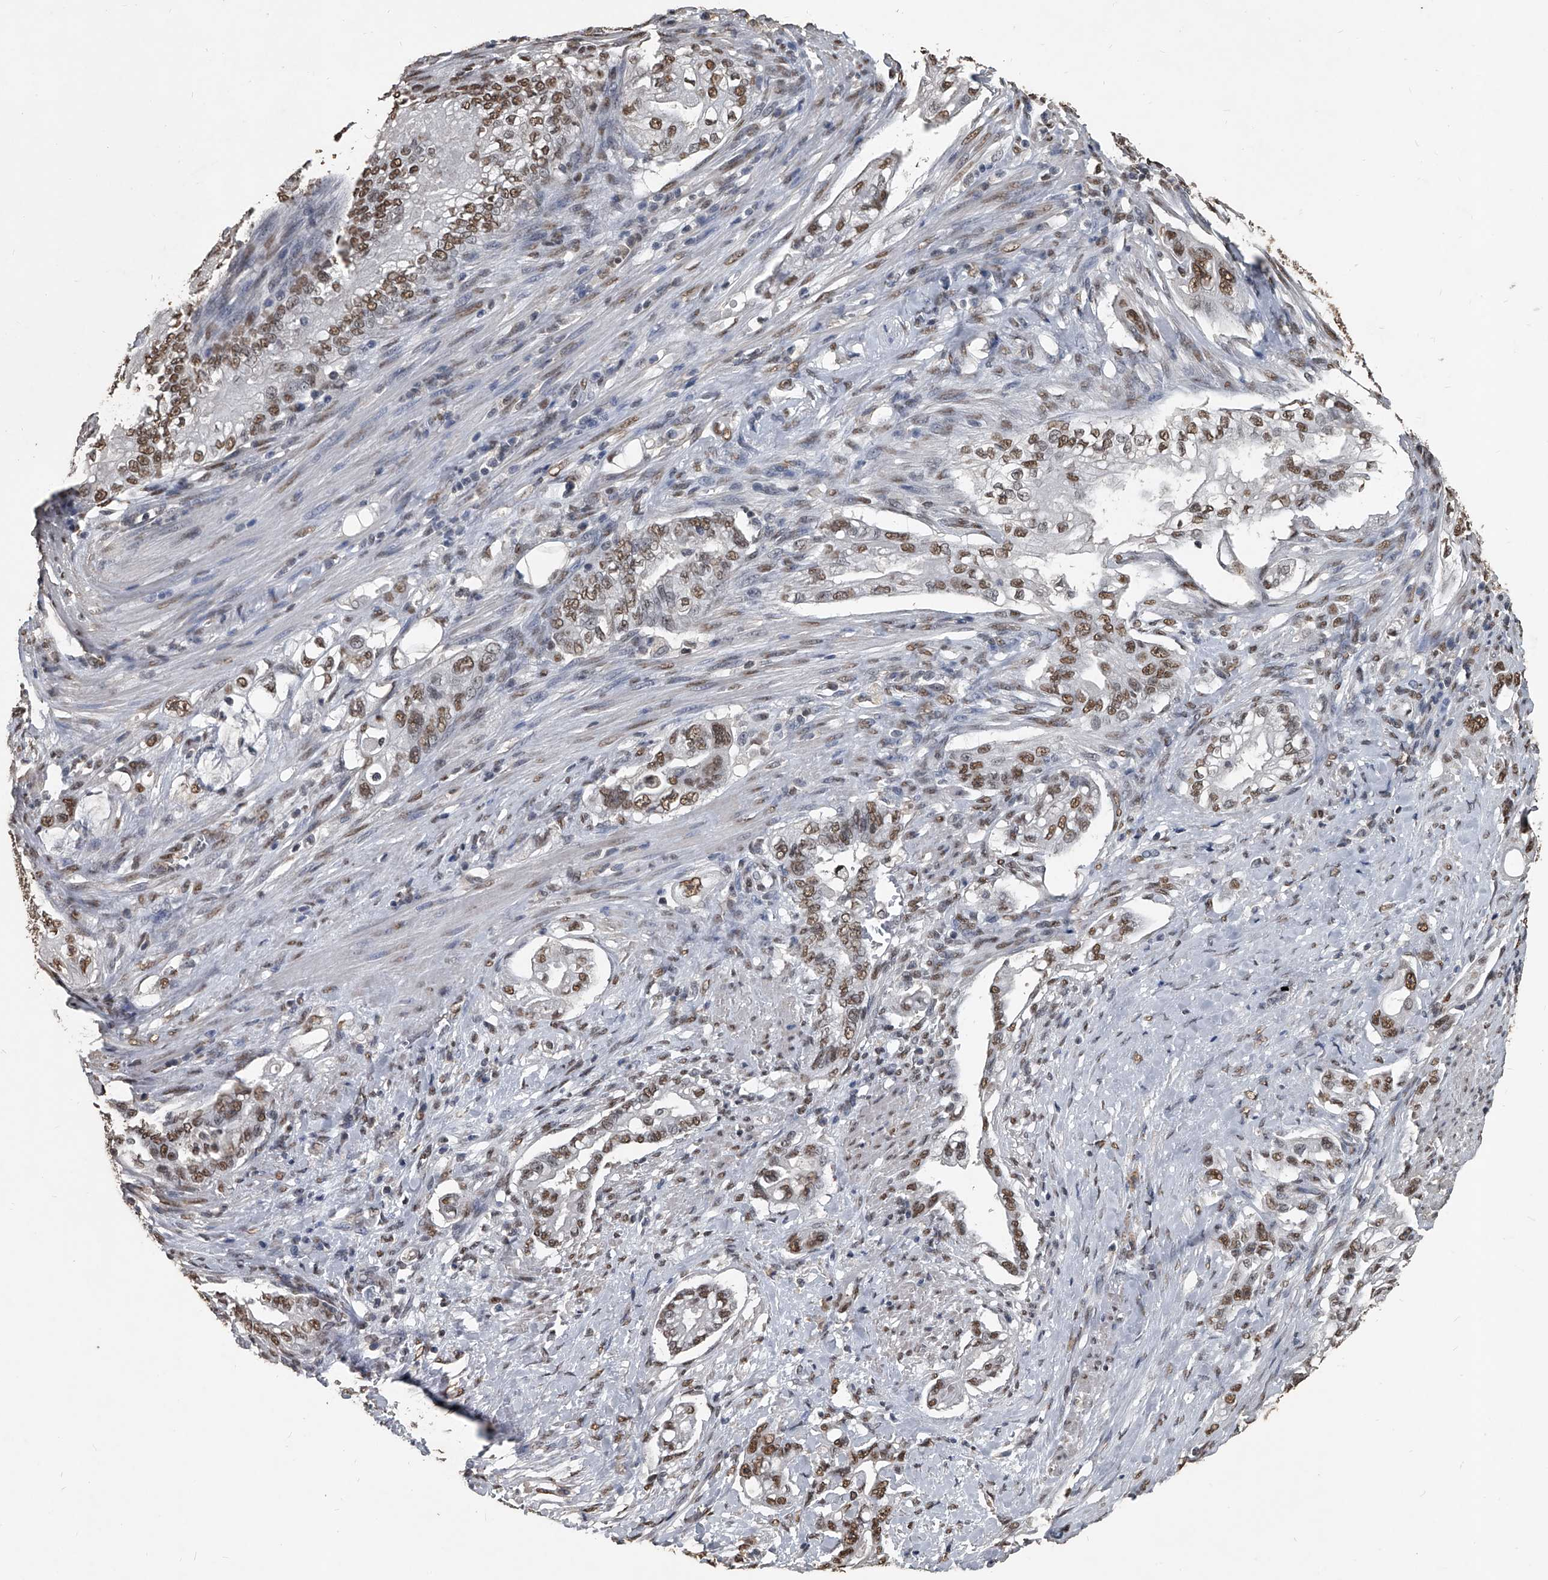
{"staining": {"intensity": "moderate", "quantity": ">75%", "location": "nuclear"}, "tissue": "pancreatic cancer", "cell_type": "Tumor cells", "image_type": "cancer", "snomed": [{"axis": "morphology", "description": "Normal tissue, NOS"}, {"axis": "topography", "description": "Pancreas"}], "caption": "An immunohistochemistry (IHC) photomicrograph of neoplastic tissue is shown. Protein staining in brown labels moderate nuclear positivity in pancreatic cancer within tumor cells. The staining is performed using DAB (3,3'-diaminobenzidine) brown chromogen to label protein expression. The nuclei are counter-stained blue using hematoxylin.", "gene": "MATR3", "patient": {"sex": "male", "age": 42}}